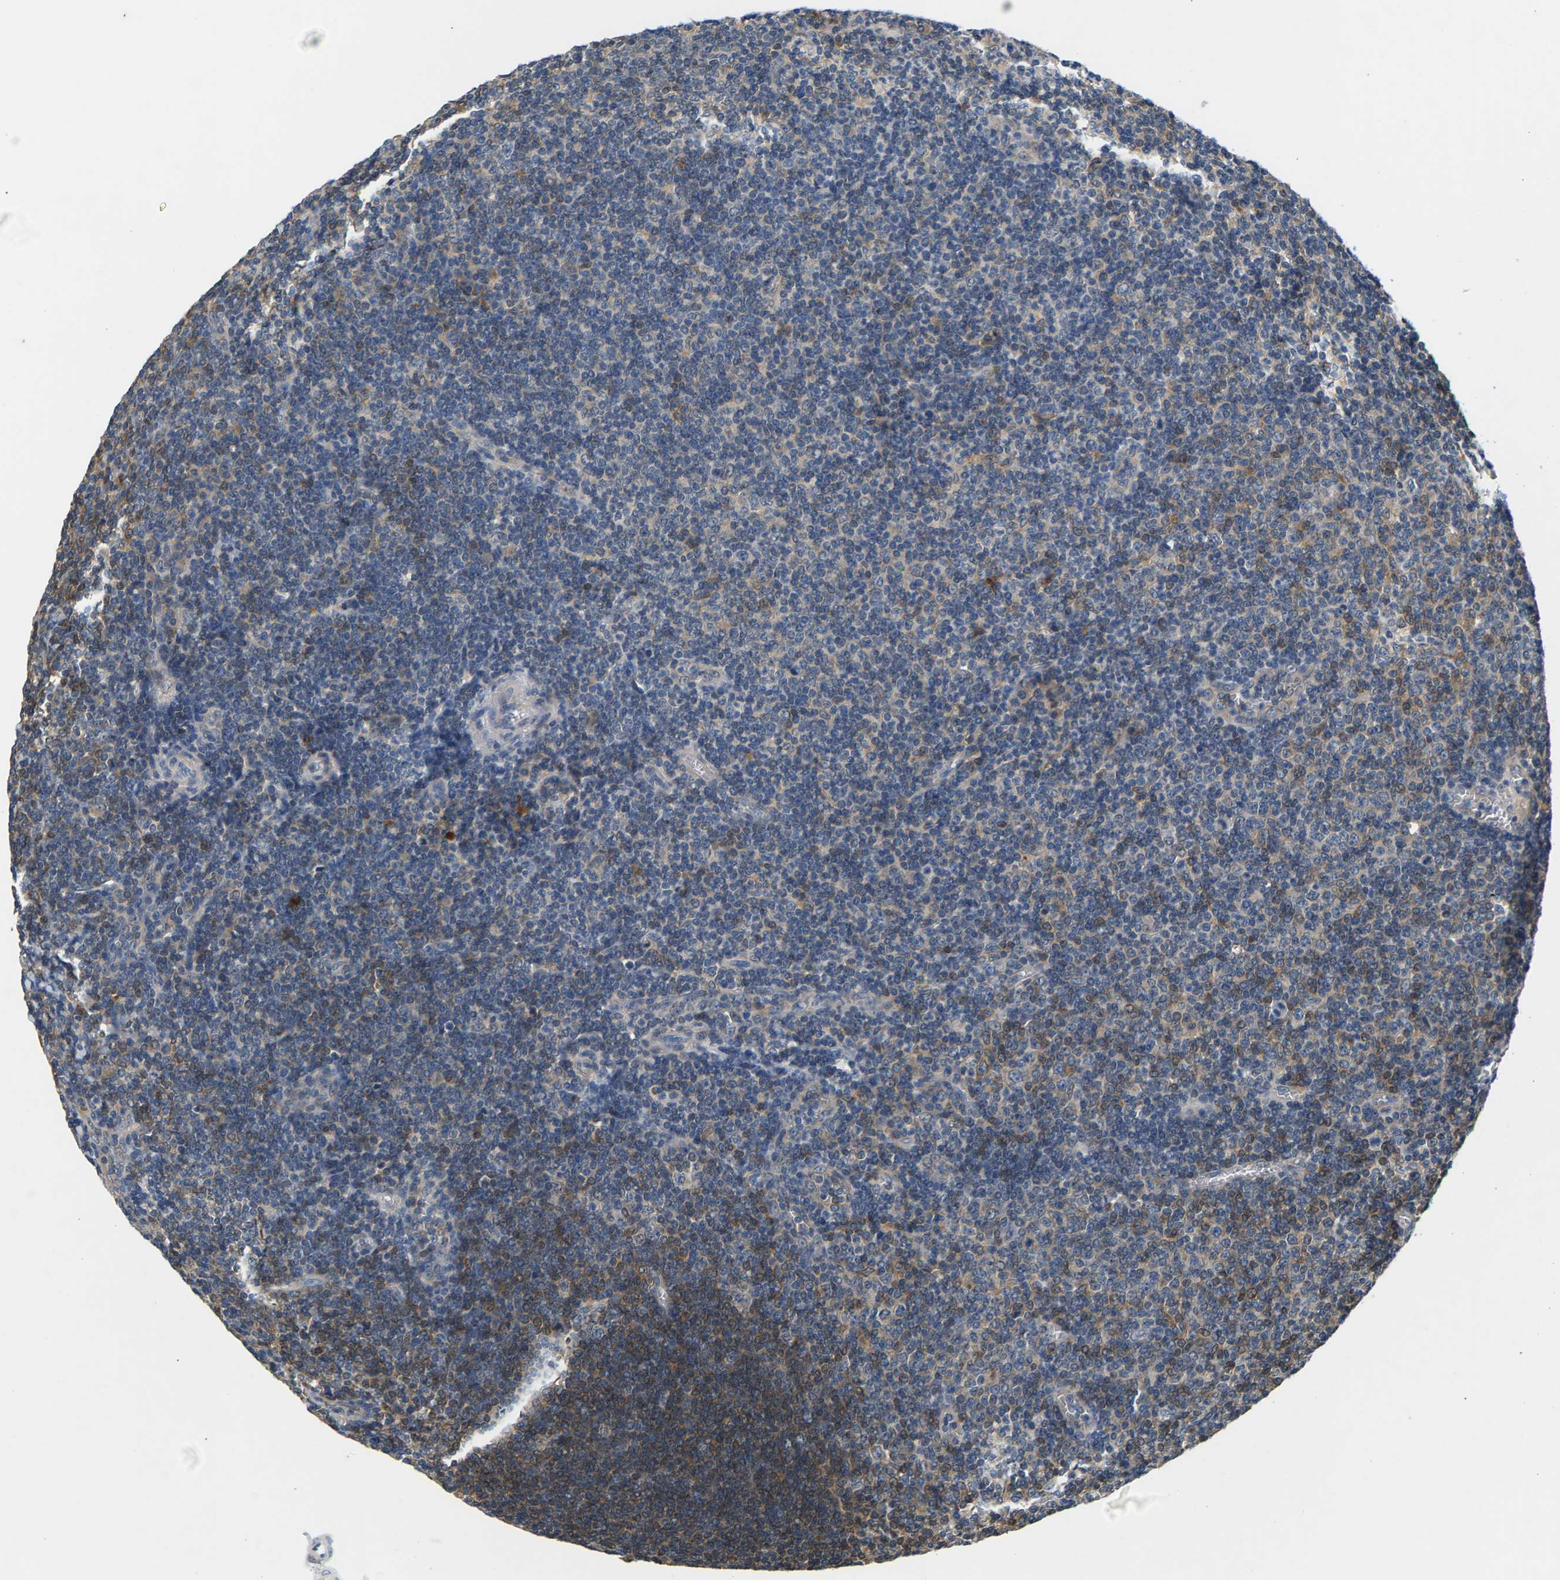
{"staining": {"intensity": "moderate", "quantity": "<25%", "location": "cytoplasmic/membranous"}, "tissue": "tonsil", "cell_type": "Germinal center cells", "image_type": "normal", "snomed": [{"axis": "morphology", "description": "Normal tissue, NOS"}, {"axis": "topography", "description": "Tonsil"}], "caption": "Immunohistochemistry image of benign tonsil: tonsil stained using IHC reveals low levels of moderate protein expression localized specifically in the cytoplasmic/membranous of germinal center cells, appearing as a cytoplasmic/membranous brown color.", "gene": "NT5C", "patient": {"sex": "male", "age": 37}}